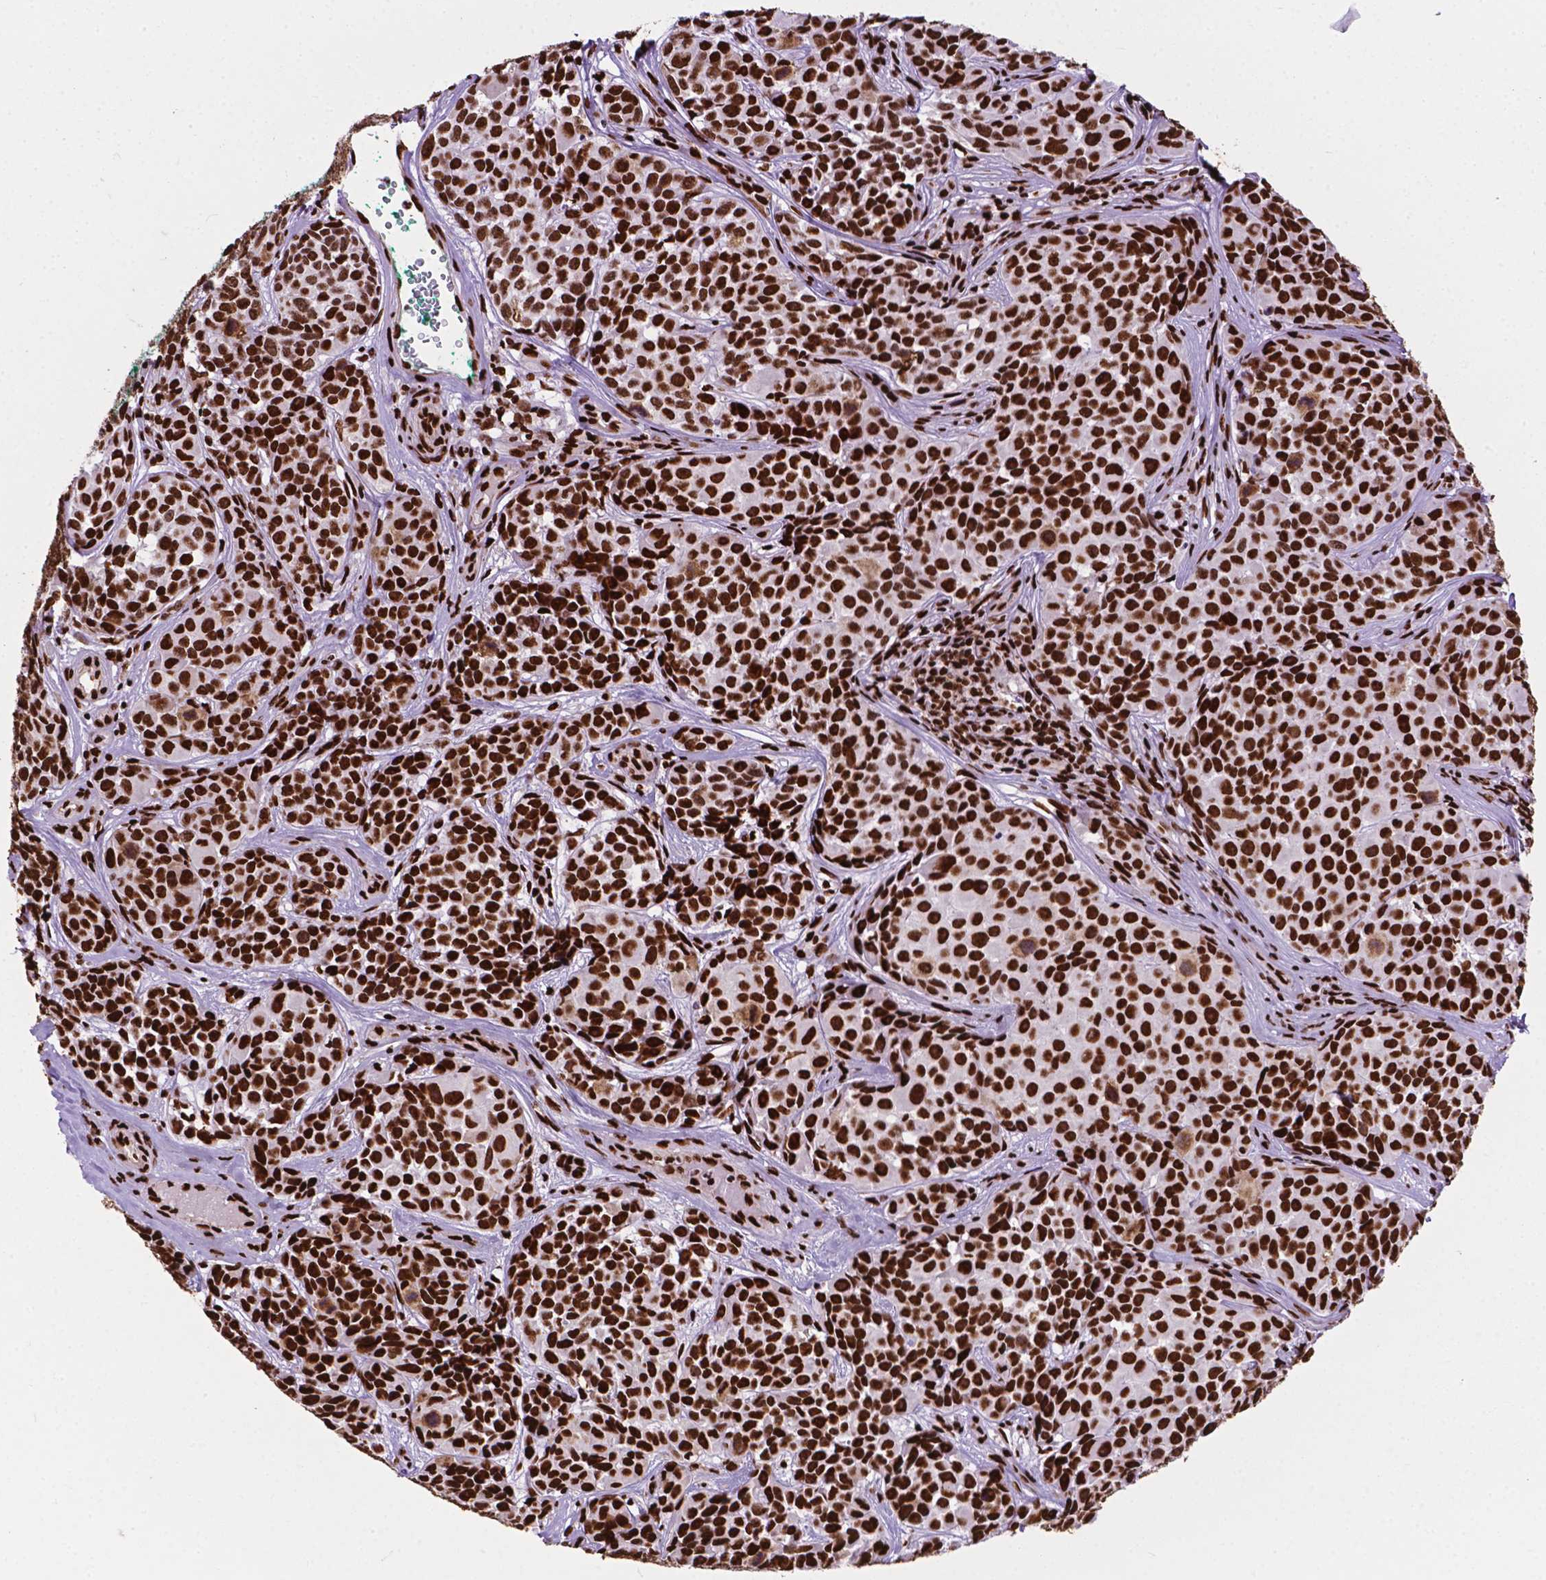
{"staining": {"intensity": "strong", "quantity": ">75%", "location": "nuclear"}, "tissue": "melanoma", "cell_type": "Tumor cells", "image_type": "cancer", "snomed": [{"axis": "morphology", "description": "Malignant melanoma, NOS"}, {"axis": "topography", "description": "Skin"}], "caption": "Immunohistochemistry (IHC) staining of malignant melanoma, which exhibits high levels of strong nuclear staining in about >75% of tumor cells indicating strong nuclear protein expression. The staining was performed using DAB (3,3'-diaminobenzidine) (brown) for protein detection and nuclei were counterstained in hematoxylin (blue).", "gene": "SMIM5", "patient": {"sex": "female", "age": 88}}